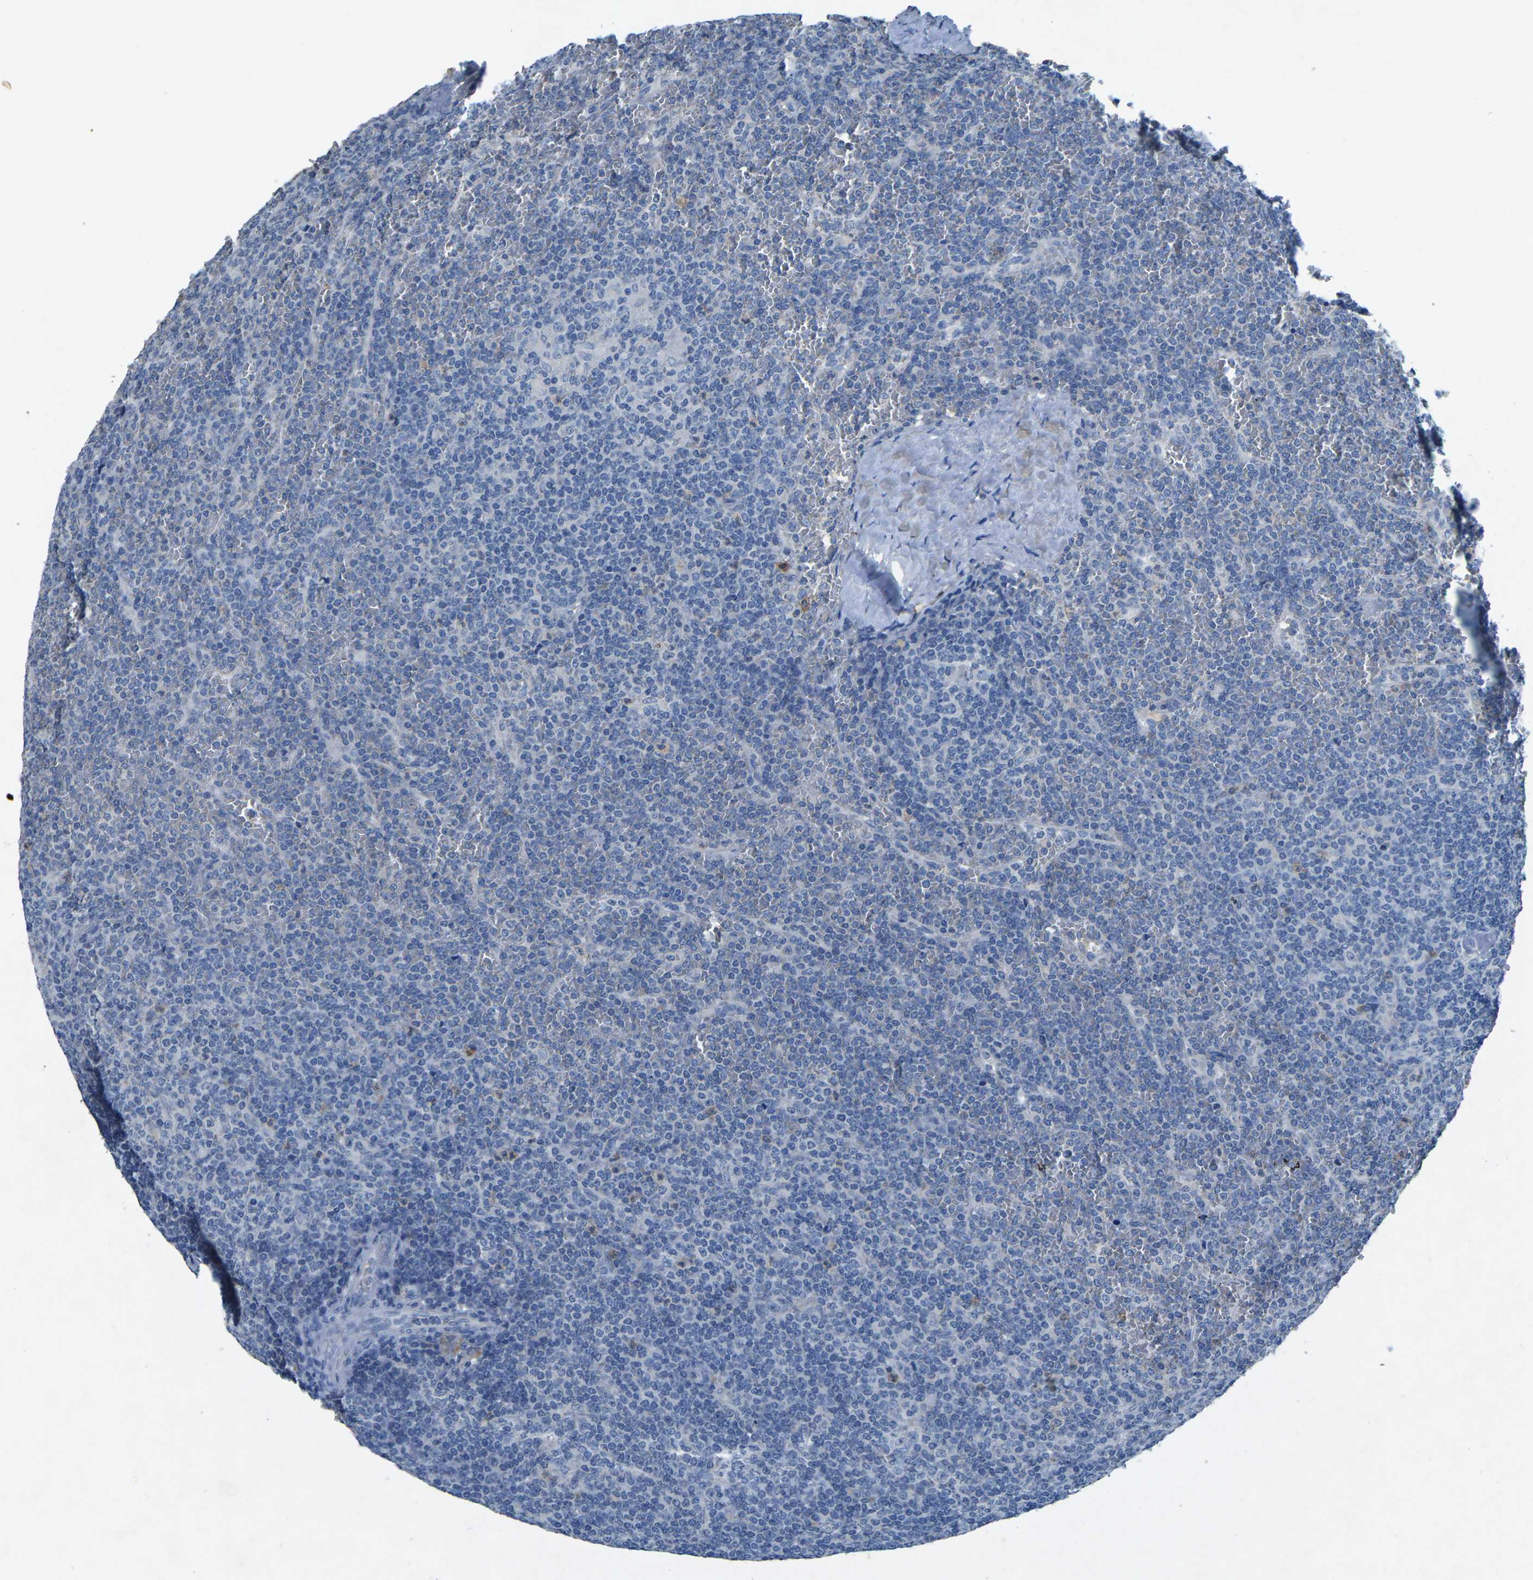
{"staining": {"intensity": "negative", "quantity": "none", "location": "none"}, "tissue": "lymphoma", "cell_type": "Tumor cells", "image_type": "cancer", "snomed": [{"axis": "morphology", "description": "Malignant lymphoma, non-Hodgkin's type, Low grade"}, {"axis": "topography", "description": "Spleen"}], "caption": "Tumor cells show no significant staining in low-grade malignant lymphoma, non-Hodgkin's type.", "gene": "PLG", "patient": {"sex": "female", "age": 19}}